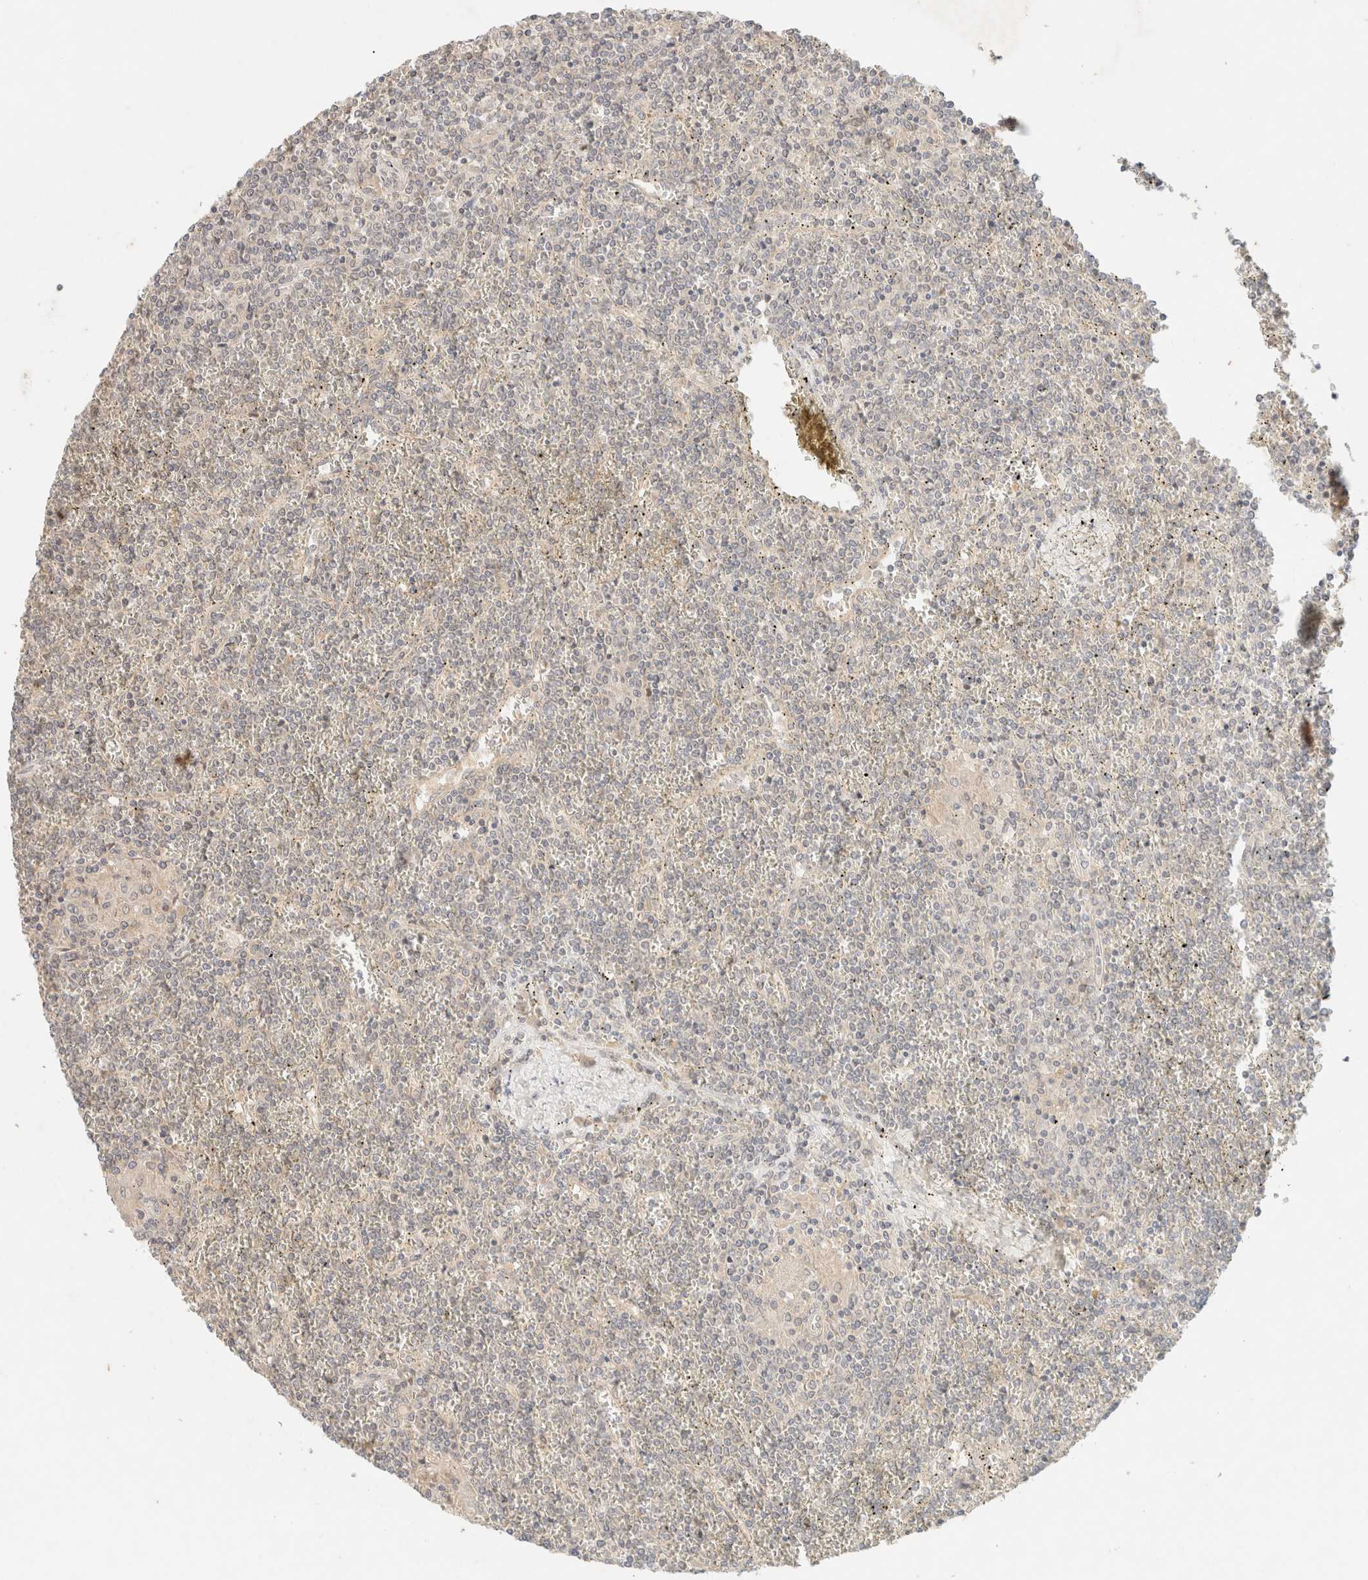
{"staining": {"intensity": "negative", "quantity": "none", "location": "none"}, "tissue": "lymphoma", "cell_type": "Tumor cells", "image_type": "cancer", "snomed": [{"axis": "morphology", "description": "Malignant lymphoma, non-Hodgkin's type, Low grade"}, {"axis": "topography", "description": "Spleen"}], "caption": "Immunohistochemistry image of lymphoma stained for a protein (brown), which displays no expression in tumor cells. The staining was performed using DAB to visualize the protein expression in brown, while the nuclei were stained in blue with hematoxylin (Magnification: 20x).", "gene": "SARM1", "patient": {"sex": "female", "age": 19}}